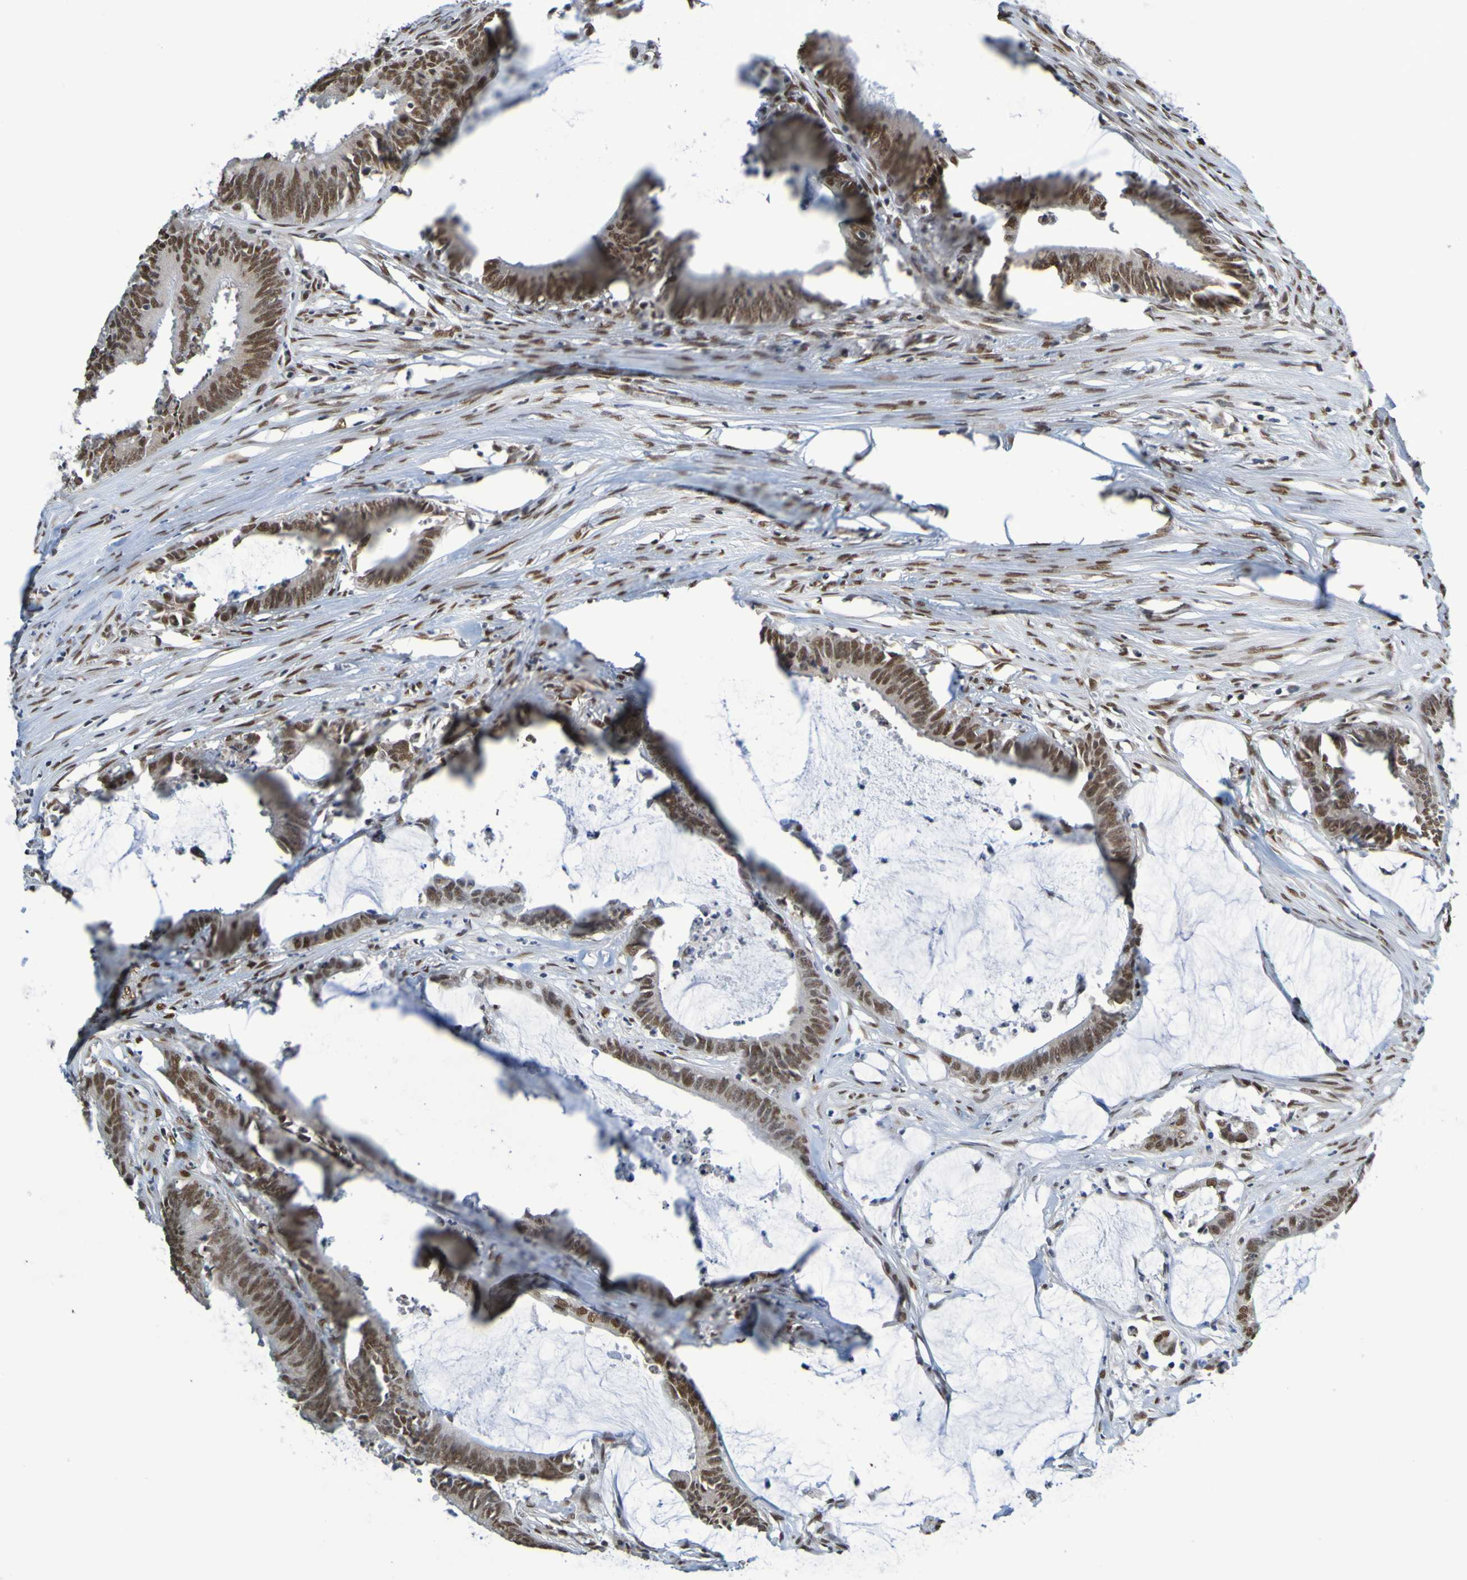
{"staining": {"intensity": "strong", "quantity": ">75%", "location": "nuclear"}, "tissue": "colorectal cancer", "cell_type": "Tumor cells", "image_type": "cancer", "snomed": [{"axis": "morphology", "description": "Adenocarcinoma, NOS"}, {"axis": "topography", "description": "Rectum"}], "caption": "Immunohistochemical staining of colorectal cancer (adenocarcinoma) demonstrates high levels of strong nuclear protein positivity in approximately >75% of tumor cells.", "gene": "HDAC2", "patient": {"sex": "female", "age": 66}}